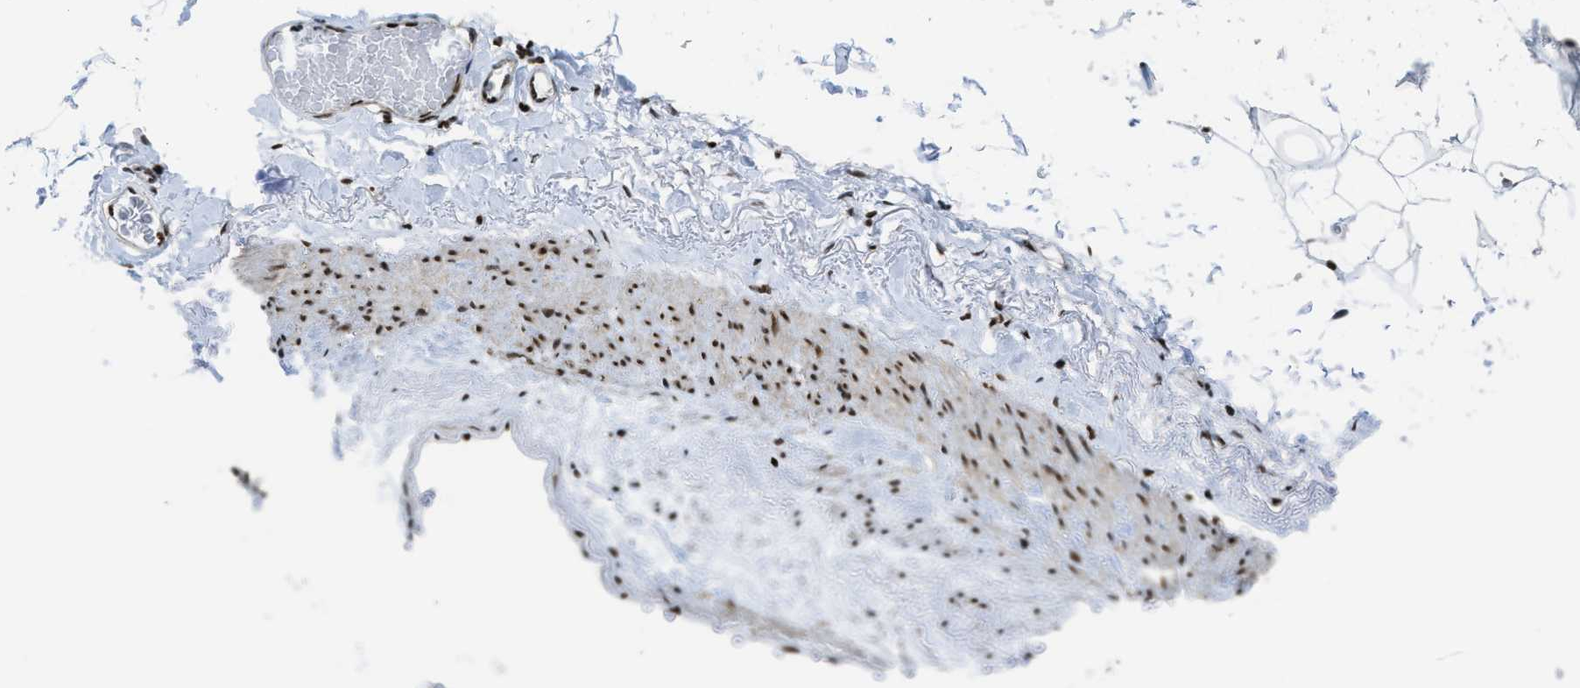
{"staining": {"intensity": "strong", "quantity": ">75%", "location": "nuclear"}, "tissue": "adipose tissue", "cell_type": "Adipocytes", "image_type": "normal", "snomed": [{"axis": "morphology", "description": "Normal tissue, NOS"}, {"axis": "topography", "description": "Breast"}, {"axis": "topography", "description": "Soft tissue"}], "caption": "Adipose tissue stained with immunohistochemistry (IHC) reveals strong nuclear expression in approximately >75% of adipocytes. Using DAB (brown) and hematoxylin (blue) stains, captured at high magnification using brightfield microscopy.", "gene": "ZNF207", "patient": {"sex": "female", "age": 75}}